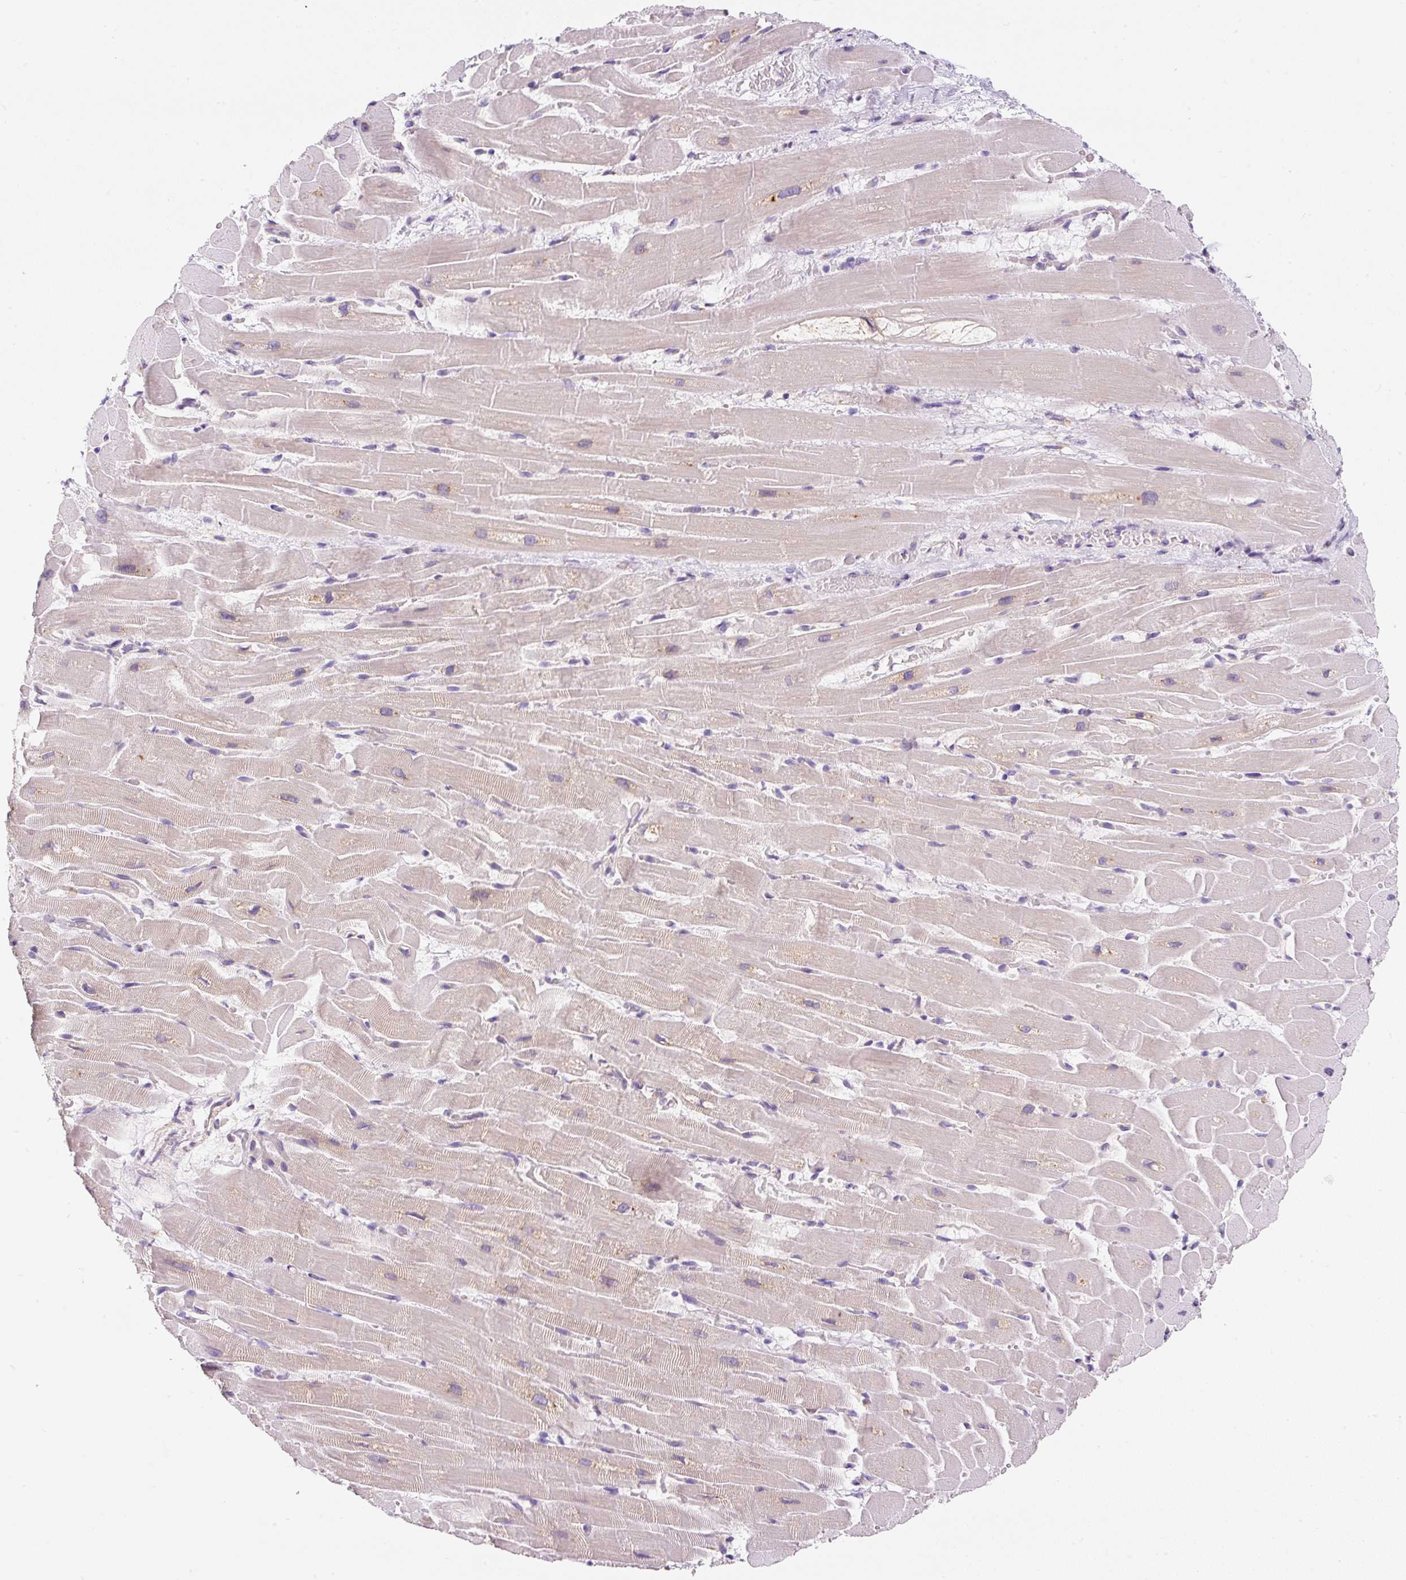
{"staining": {"intensity": "negative", "quantity": "none", "location": "none"}, "tissue": "heart muscle", "cell_type": "Cardiomyocytes", "image_type": "normal", "snomed": [{"axis": "morphology", "description": "Normal tissue, NOS"}, {"axis": "topography", "description": "Heart"}], "caption": "Histopathology image shows no protein staining in cardiomyocytes of normal heart muscle. (Stains: DAB (3,3'-diaminobenzidine) immunohistochemistry (IHC) with hematoxylin counter stain, Microscopy: brightfield microscopy at high magnification).", "gene": "DDOST", "patient": {"sex": "male", "age": 37}}